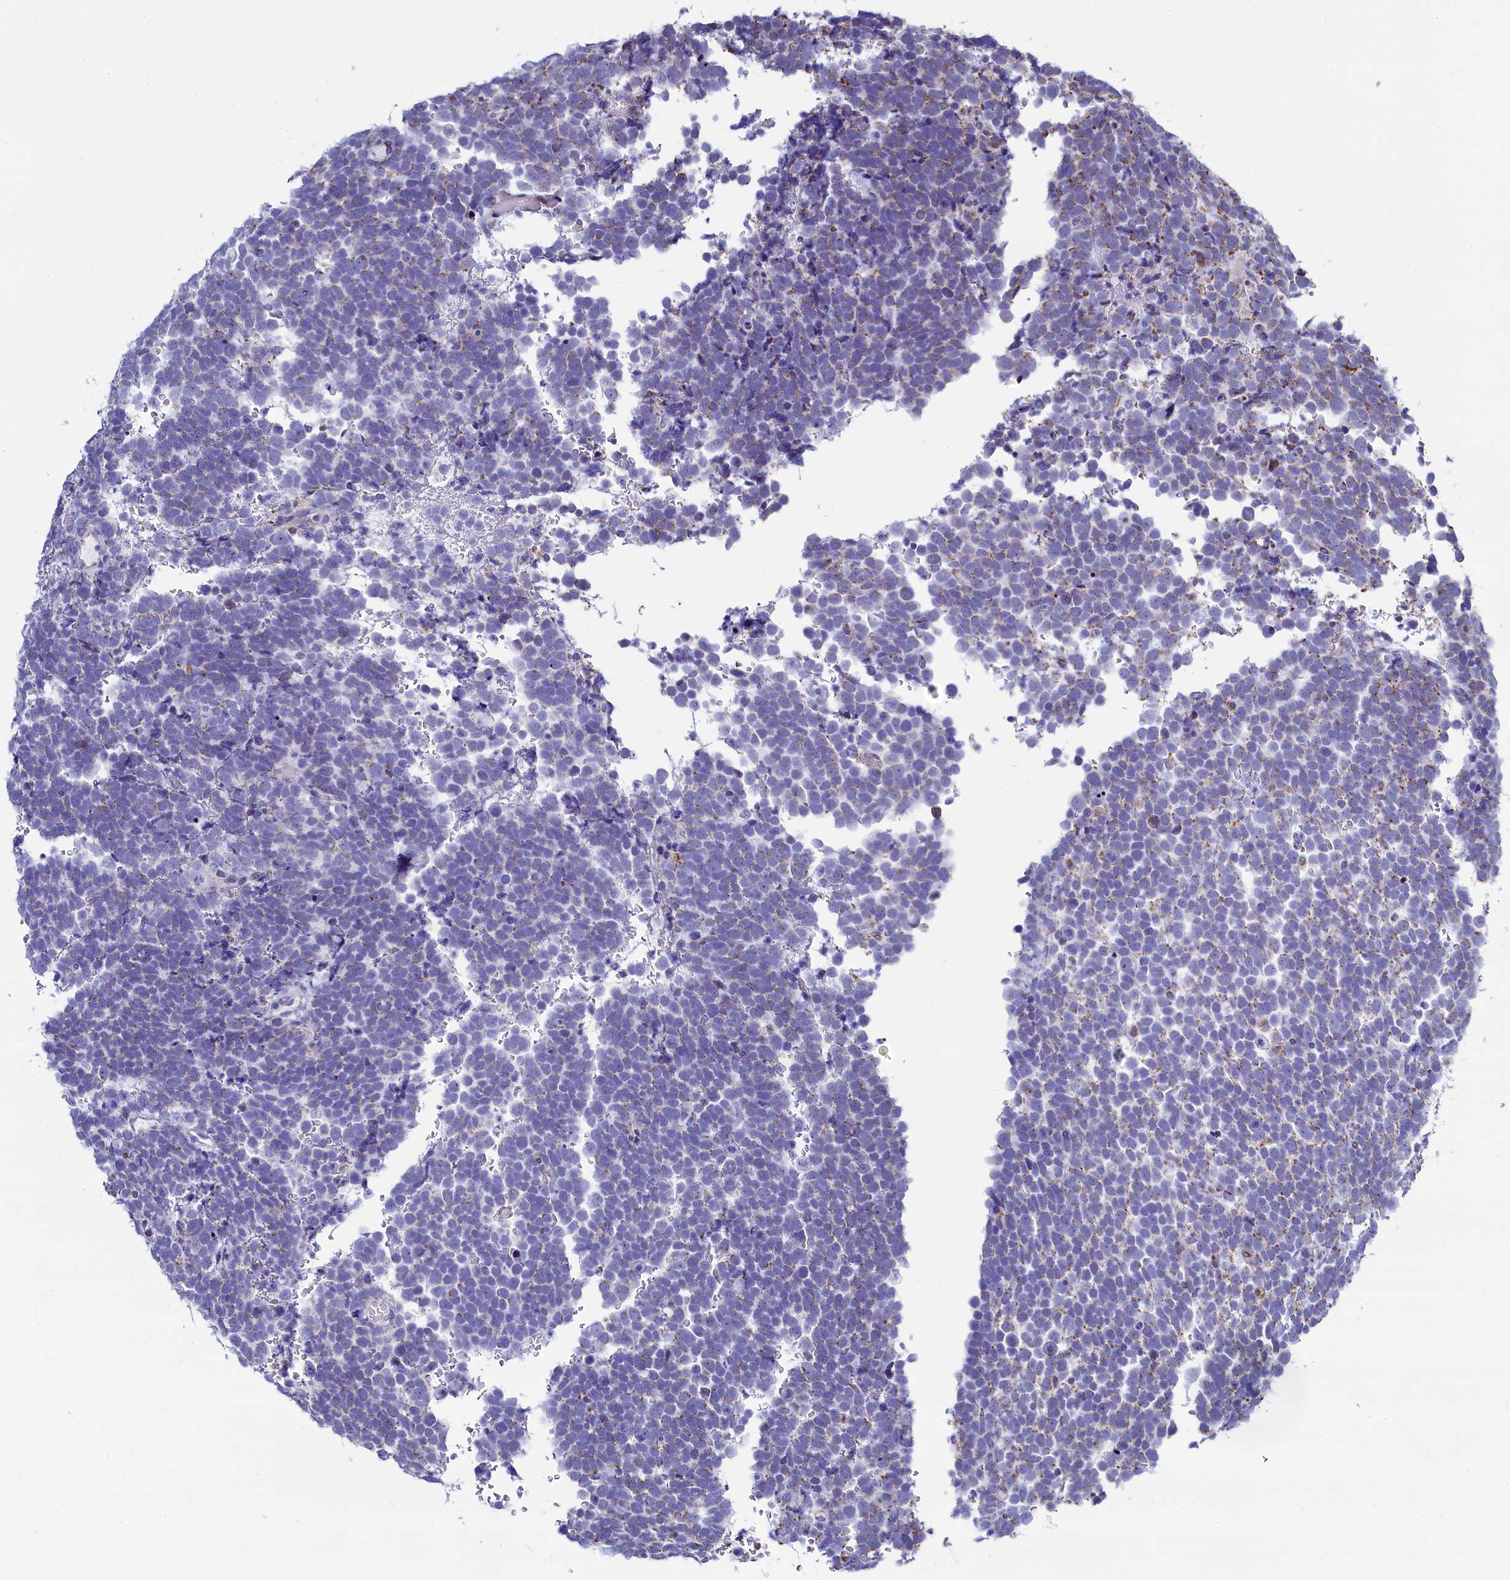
{"staining": {"intensity": "negative", "quantity": "none", "location": "none"}, "tissue": "urothelial cancer", "cell_type": "Tumor cells", "image_type": "cancer", "snomed": [{"axis": "morphology", "description": "Urothelial carcinoma, High grade"}, {"axis": "topography", "description": "Urinary bladder"}], "caption": "High magnification brightfield microscopy of urothelial cancer stained with DAB (3,3'-diaminobenzidine) (brown) and counterstained with hematoxylin (blue): tumor cells show no significant positivity.", "gene": "HDGFL3", "patient": {"sex": "female", "age": 82}}